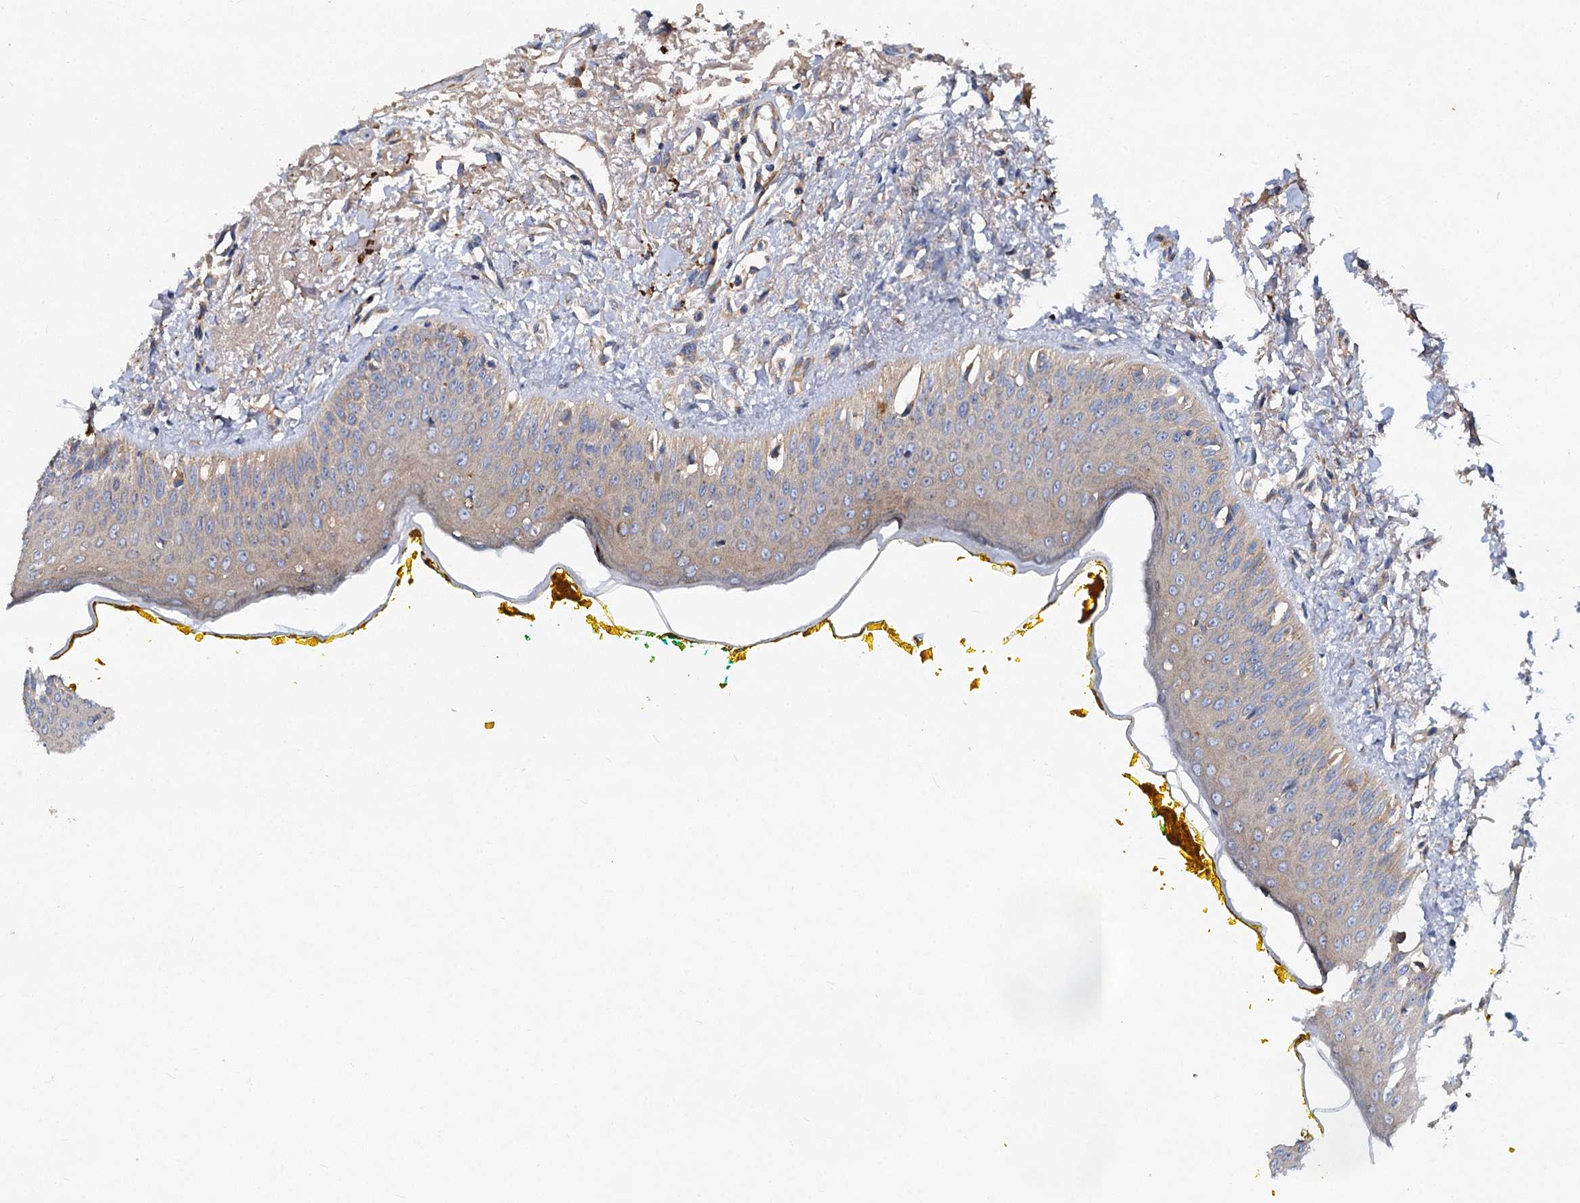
{"staining": {"intensity": "moderate", "quantity": "25%-75%", "location": "cytoplasmic/membranous"}, "tissue": "oral mucosa", "cell_type": "Squamous epithelial cells", "image_type": "normal", "snomed": [{"axis": "morphology", "description": "Normal tissue, NOS"}, {"axis": "topography", "description": "Oral tissue"}], "caption": "Immunohistochemical staining of unremarkable human oral mucosa displays moderate cytoplasmic/membranous protein staining in approximately 25%-75% of squamous epithelial cells.", "gene": "ALKBH7", "patient": {"sex": "female", "age": 70}}